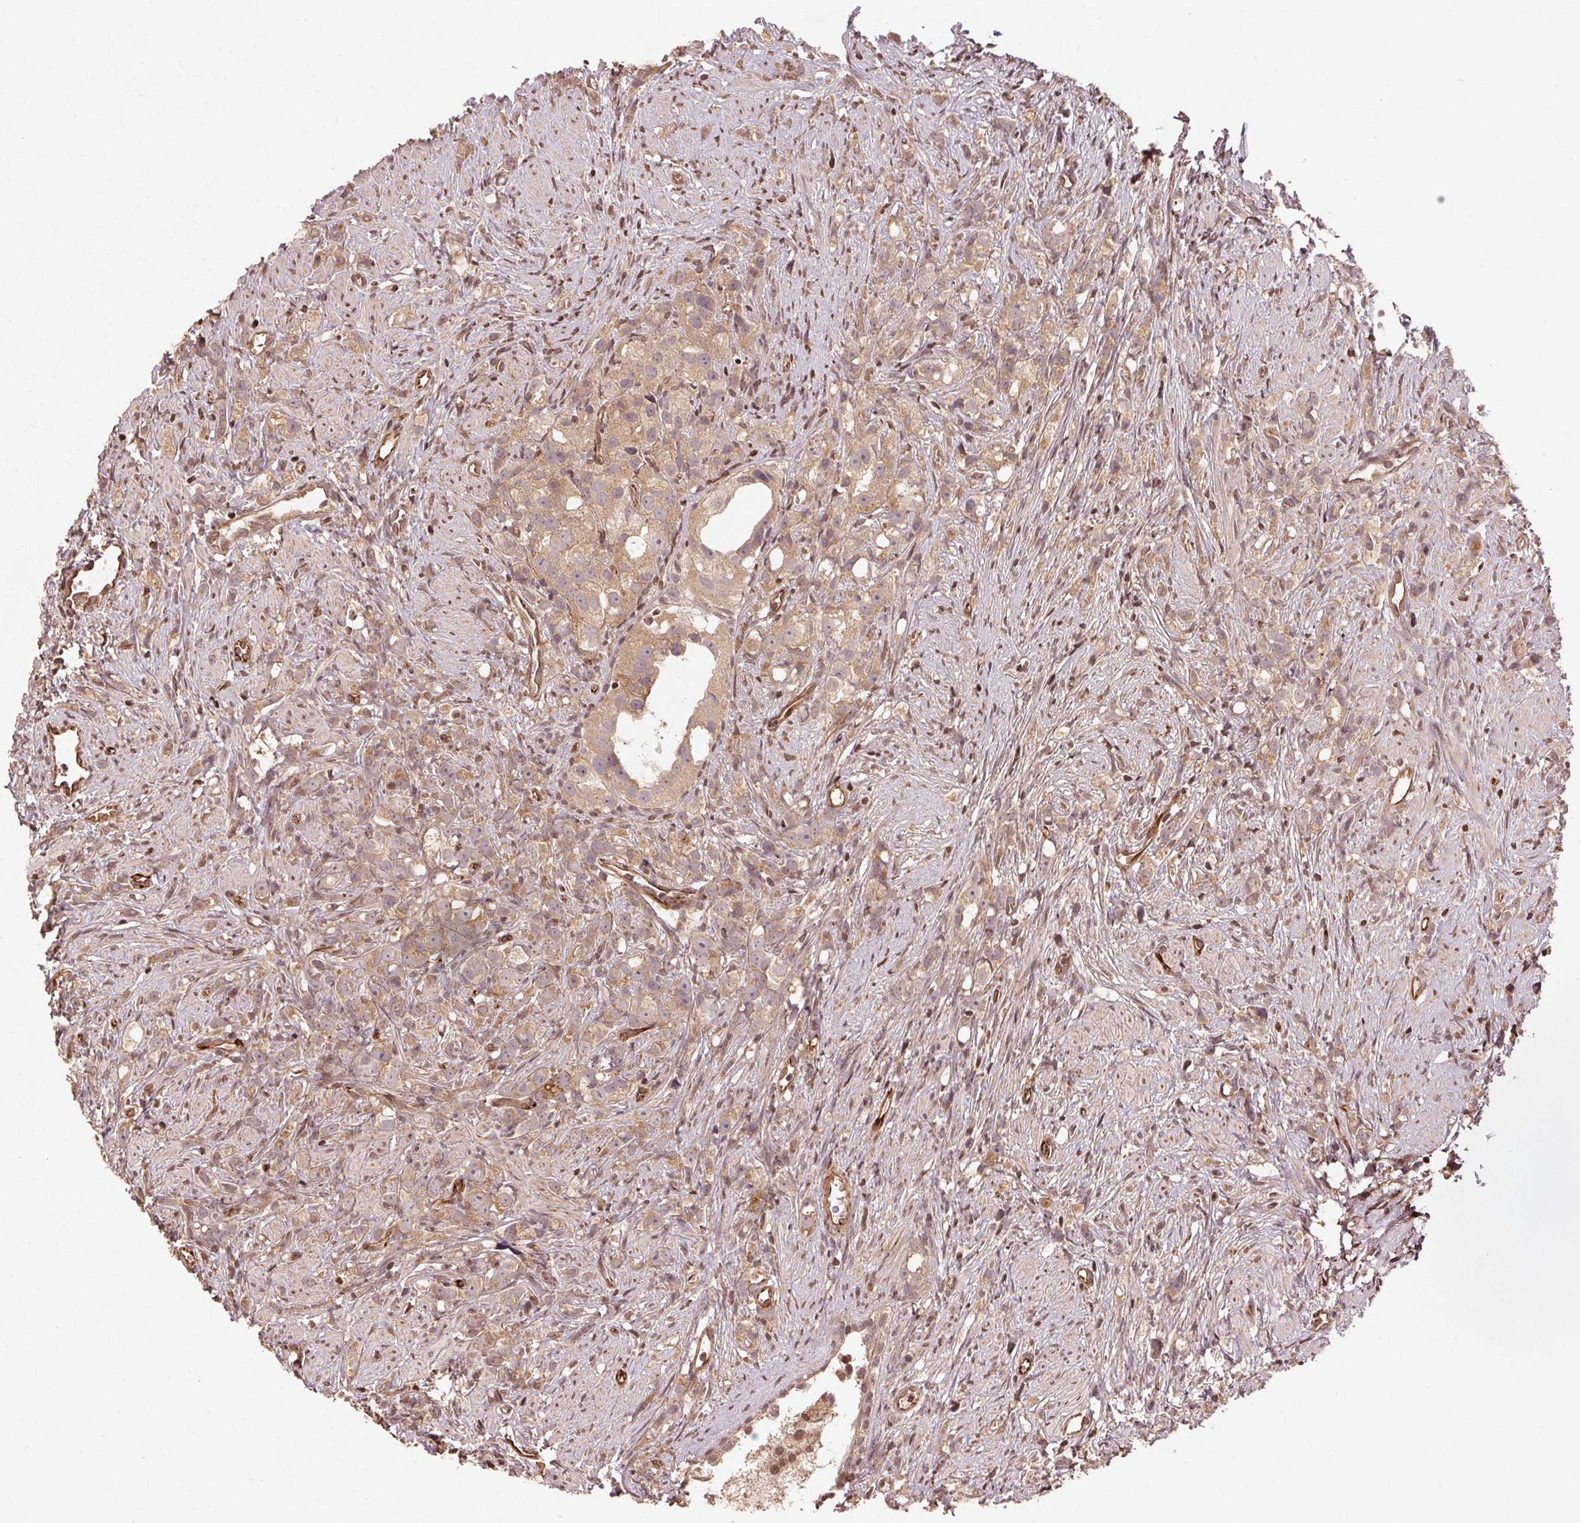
{"staining": {"intensity": "weak", "quantity": ">75%", "location": "cytoplasmic/membranous"}, "tissue": "prostate cancer", "cell_type": "Tumor cells", "image_type": "cancer", "snomed": [{"axis": "morphology", "description": "Adenocarcinoma, High grade"}, {"axis": "topography", "description": "Prostate"}], "caption": "Immunohistochemical staining of high-grade adenocarcinoma (prostate) shows low levels of weak cytoplasmic/membranous protein expression in about >75% of tumor cells.", "gene": "SPRED2", "patient": {"sex": "male", "age": 75}}